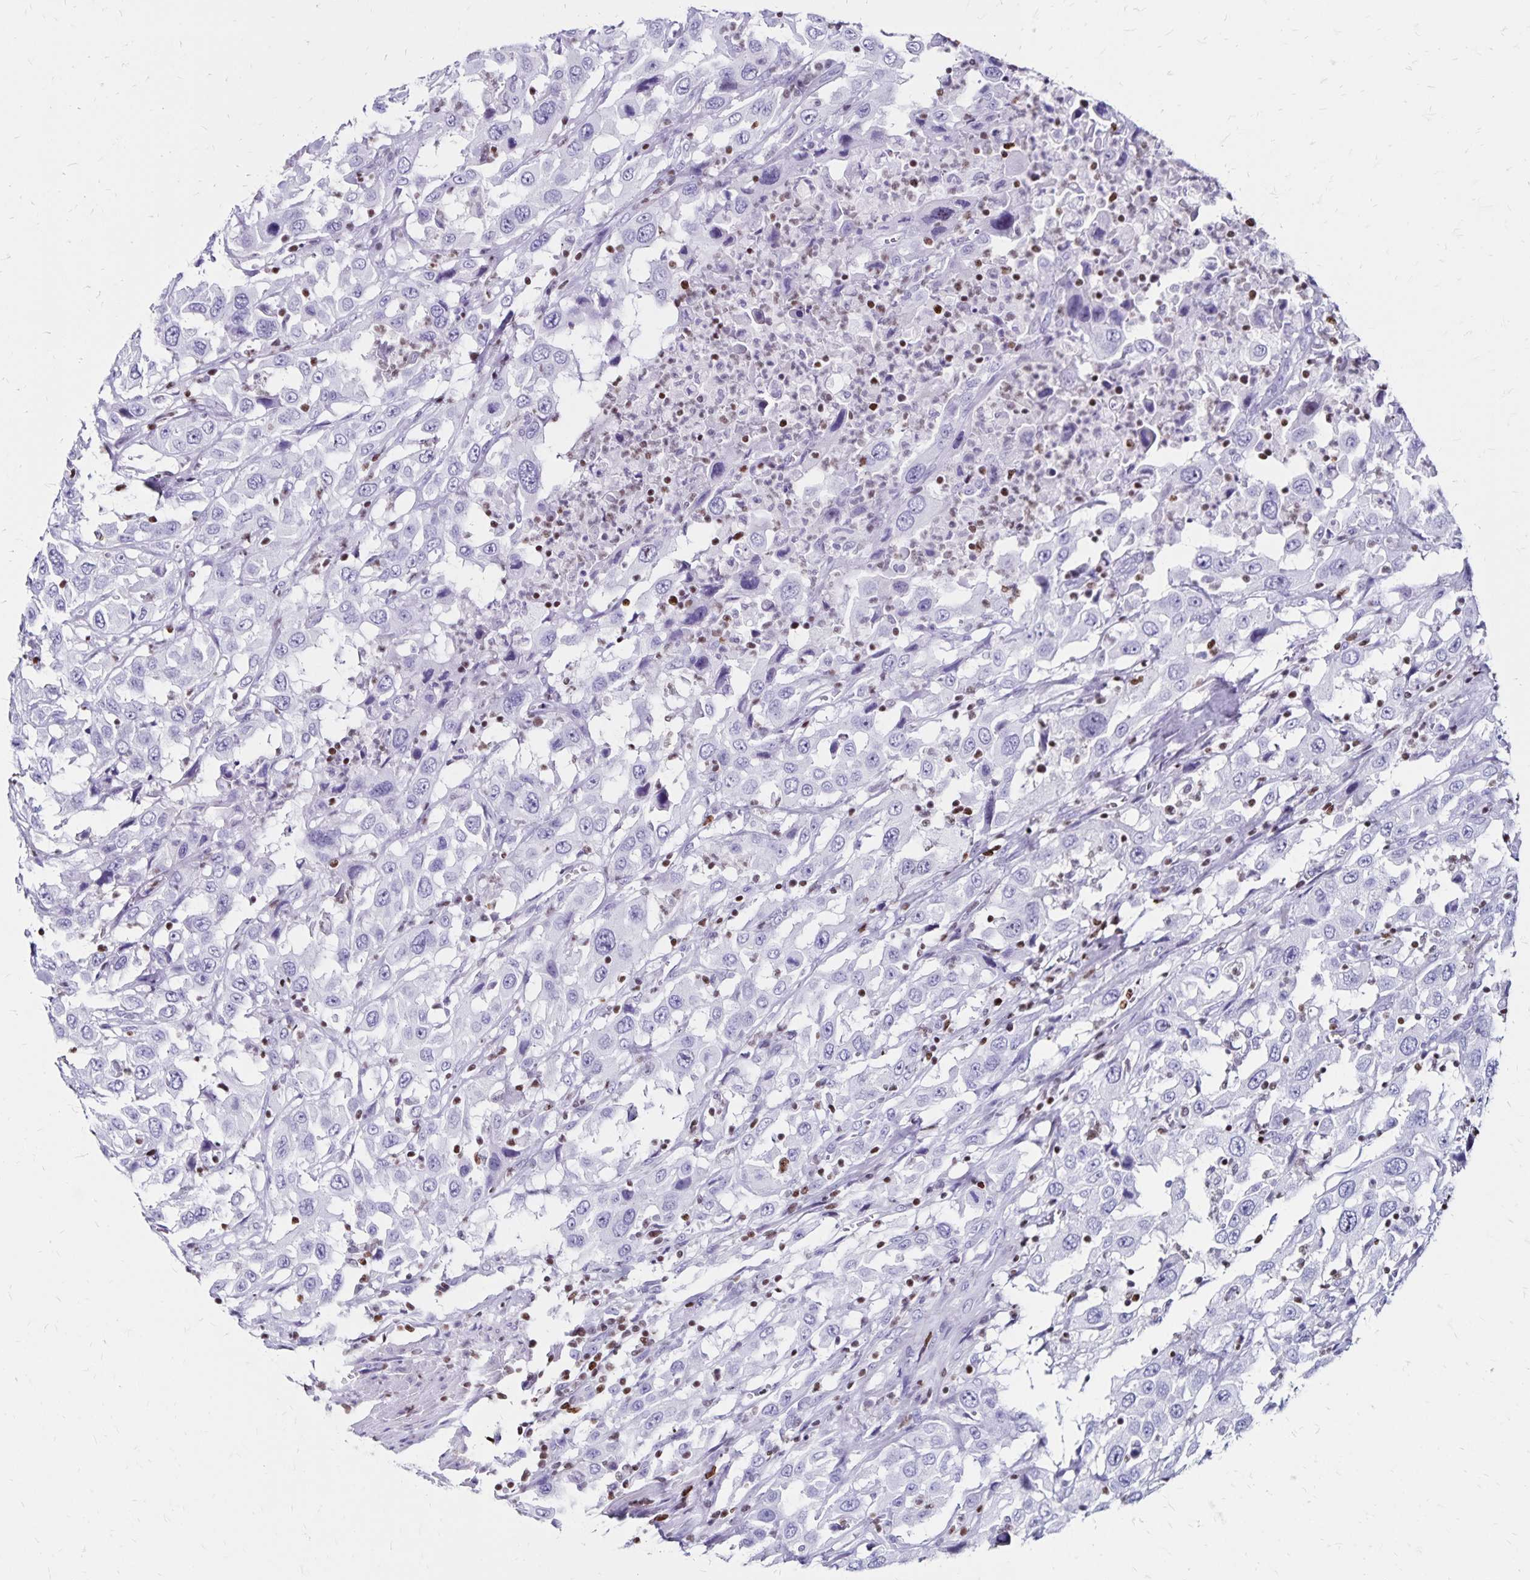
{"staining": {"intensity": "negative", "quantity": "none", "location": "none"}, "tissue": "urothelial cancer", "cell_type": "Tumor cells", "image_type": "cancer", "snomed": [{"axis": "morphology", "description": "Urothelial carcinoma, High grade"}, {"axis": "topography", "description": "Urinary bladder"}], "caption": "High magnification brightfield microscopy of high-grade urothelial carcinoma stained with DAB (brown) and counterstained with hematoxylin (blue): tumor cells show no significant positivity.", "gene": "IKZF1", "patient": {"sex": "male", "age": 61}}